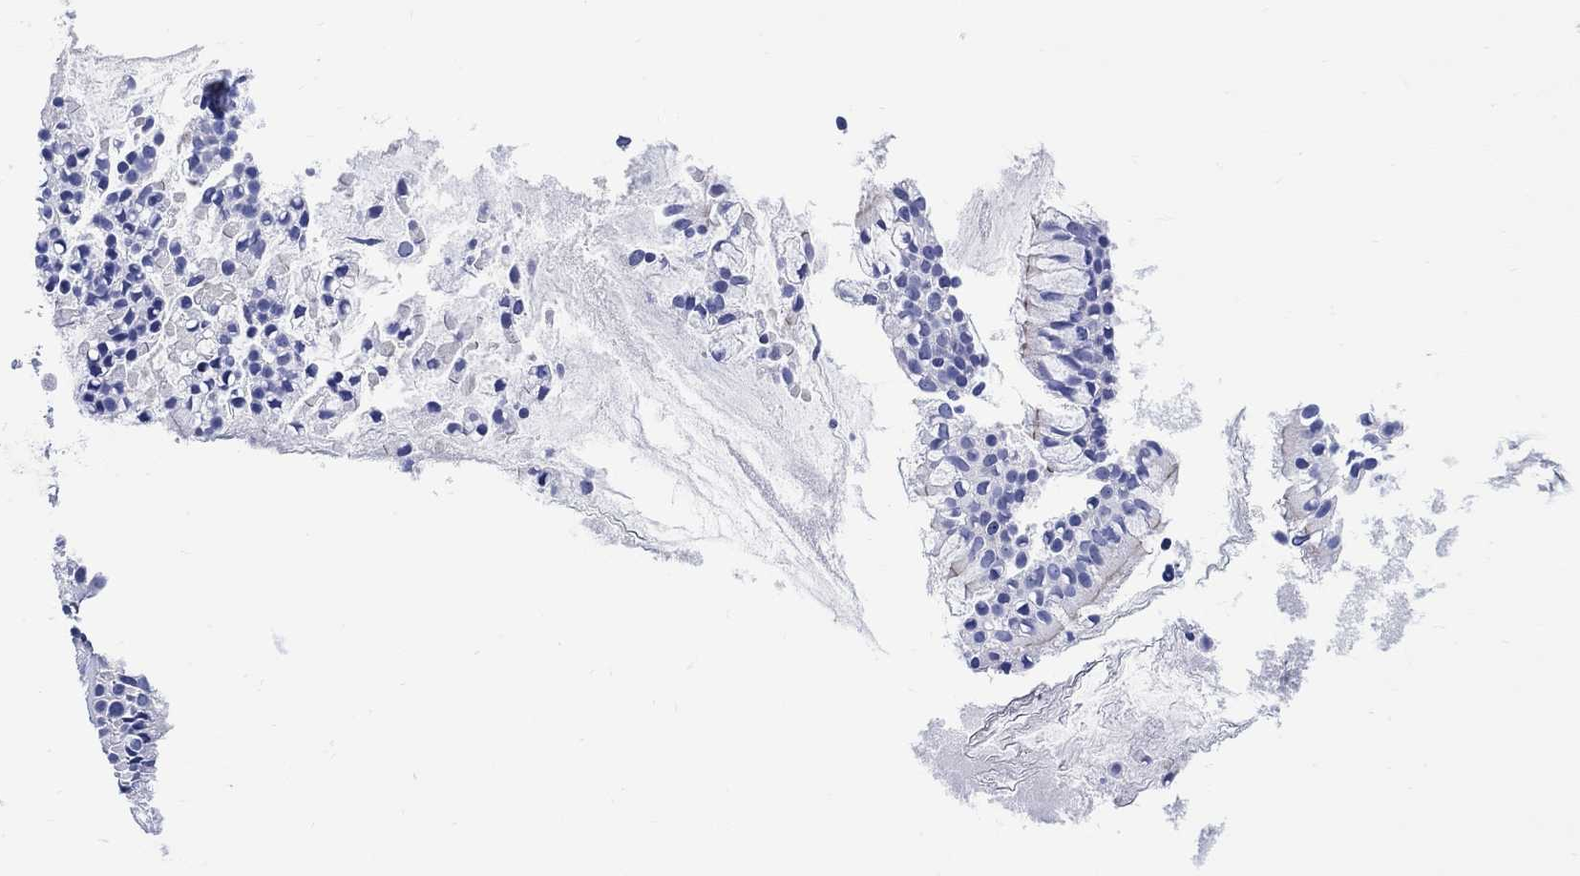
{"staining": {"intensity": "negative", "quantity": "none", "location": "none"}, "tissue": "nasopharynx", "cell_type": "Respiratory epithelial cells", "image_type": "normal", "snomed": [{"axis": "morphology", "description": "Normal tissue, NOS"}, {"axis": "topography", "description": "Nasopharynx"}], "caption": "Immunohistochemistry (IHC) micrograph of unremarkable nasopharynx: human nasopharynx stained with DAB demonstrates no significant protein staining in respiratory epithelial cells.", "gene": "MYL1", "patient": {"sex": "male", "age": 51}}